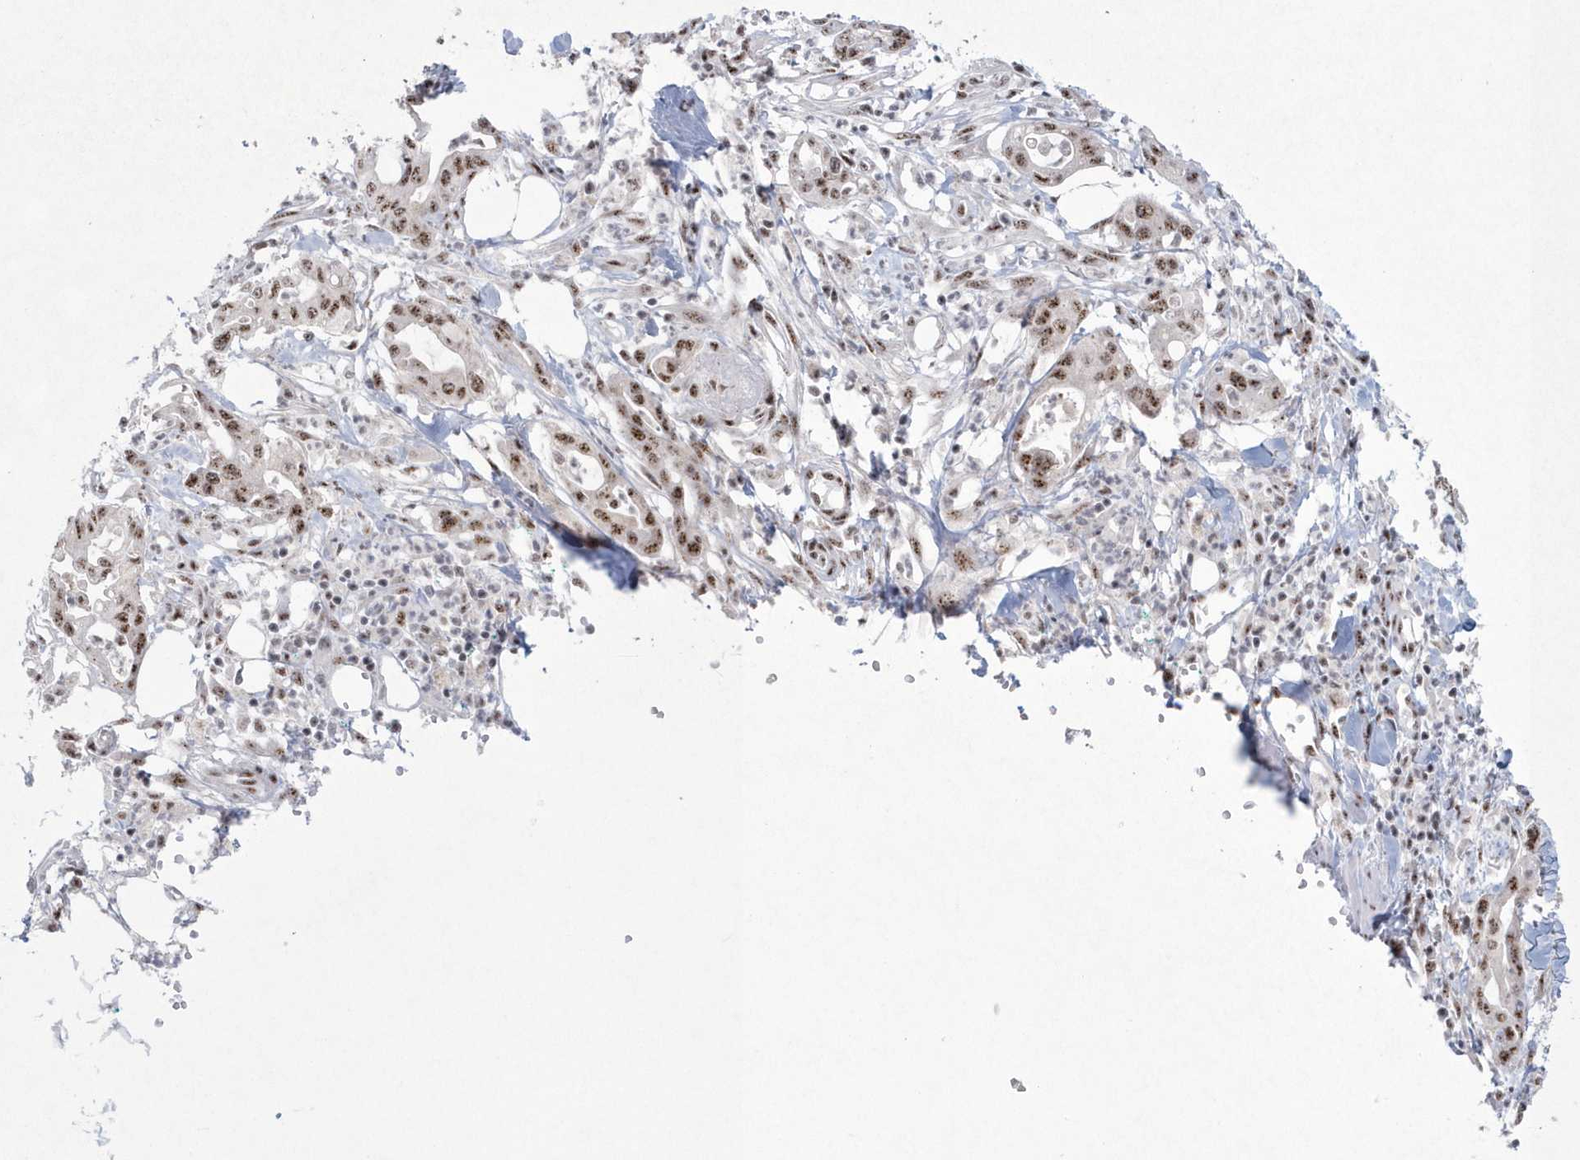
{"staining": {"intensity": "moderate", "quantity": ">75%", "location": "nuclear"}, "tissue": "pancreatic cancer", "cell_type": "Tumor cells", "image_type": "cancer", "snomed": [{"axis": "morphology", "description": "Adenocarcinoma, NOS"}, {"axis": "topography", "description": "Pancreas"}], "caption": "Protein expression analysis of pancreatic cancer exhibits moderate nuclear staining in about >75% of tumor cells.", "gene": "KDM6B", "patient": {"sex": "male", "age": 68}}